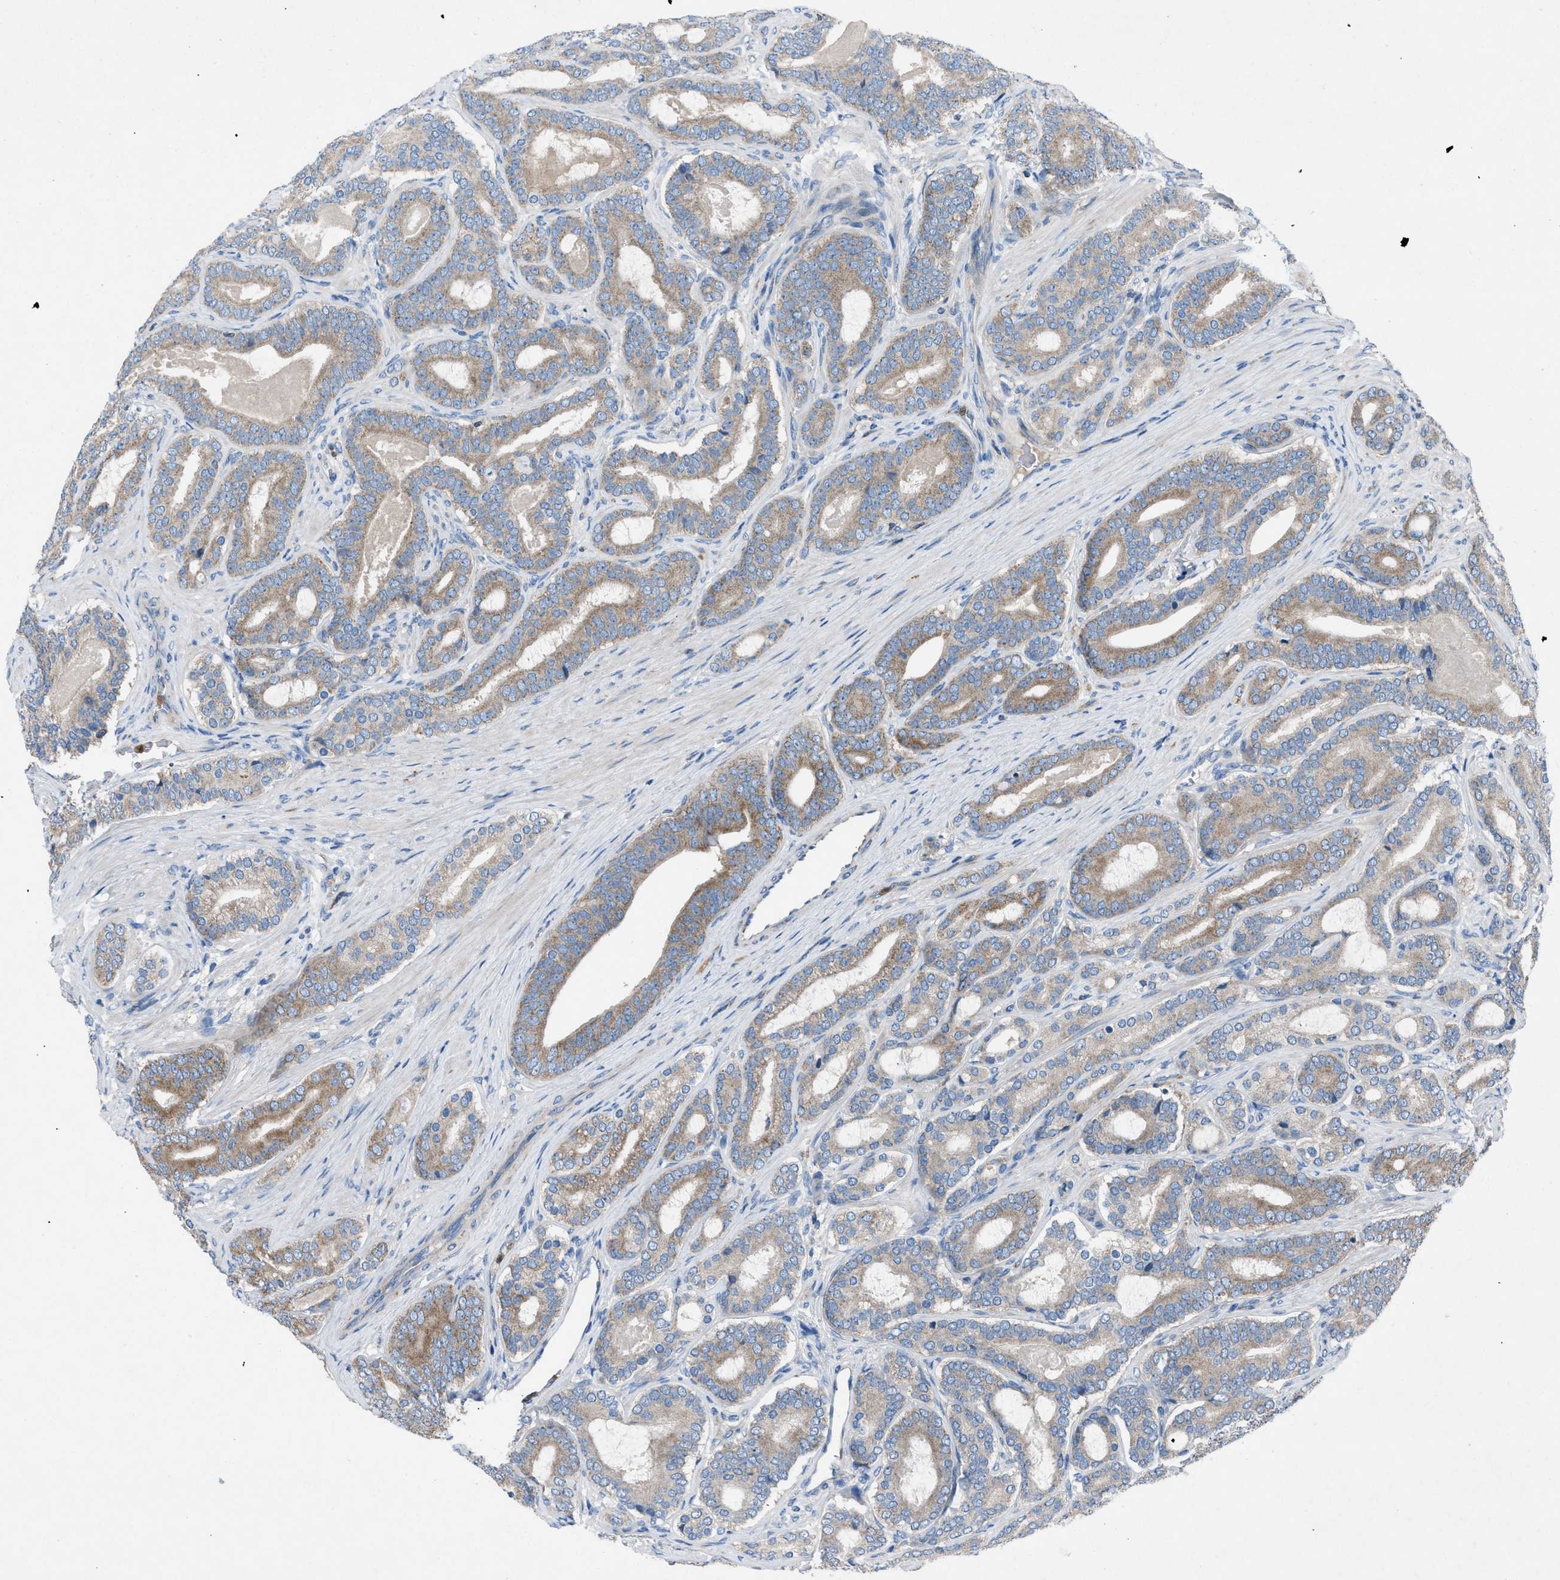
{"staining": {"intensity": "weak", "quantity": ">75%", "location": "cytoplasmic/membranous"}, "tissue": "prostate cancer", "cell_type": "Tumor cells", "image_type": "cancer", "snomed": [{"axis": "morphology", "description": "Adenocarcinoma, High grade"}, {"axis": "topography", "description": "Prostate"}], "caption": "Approximately >75% of tumor cells in prostate cancer display weak cytoplasmic/membranous protein staining as visualized by brown immunohistochemical staining.", "gene": "GRK6", "patient": {"sex": "male", "age": 60}}